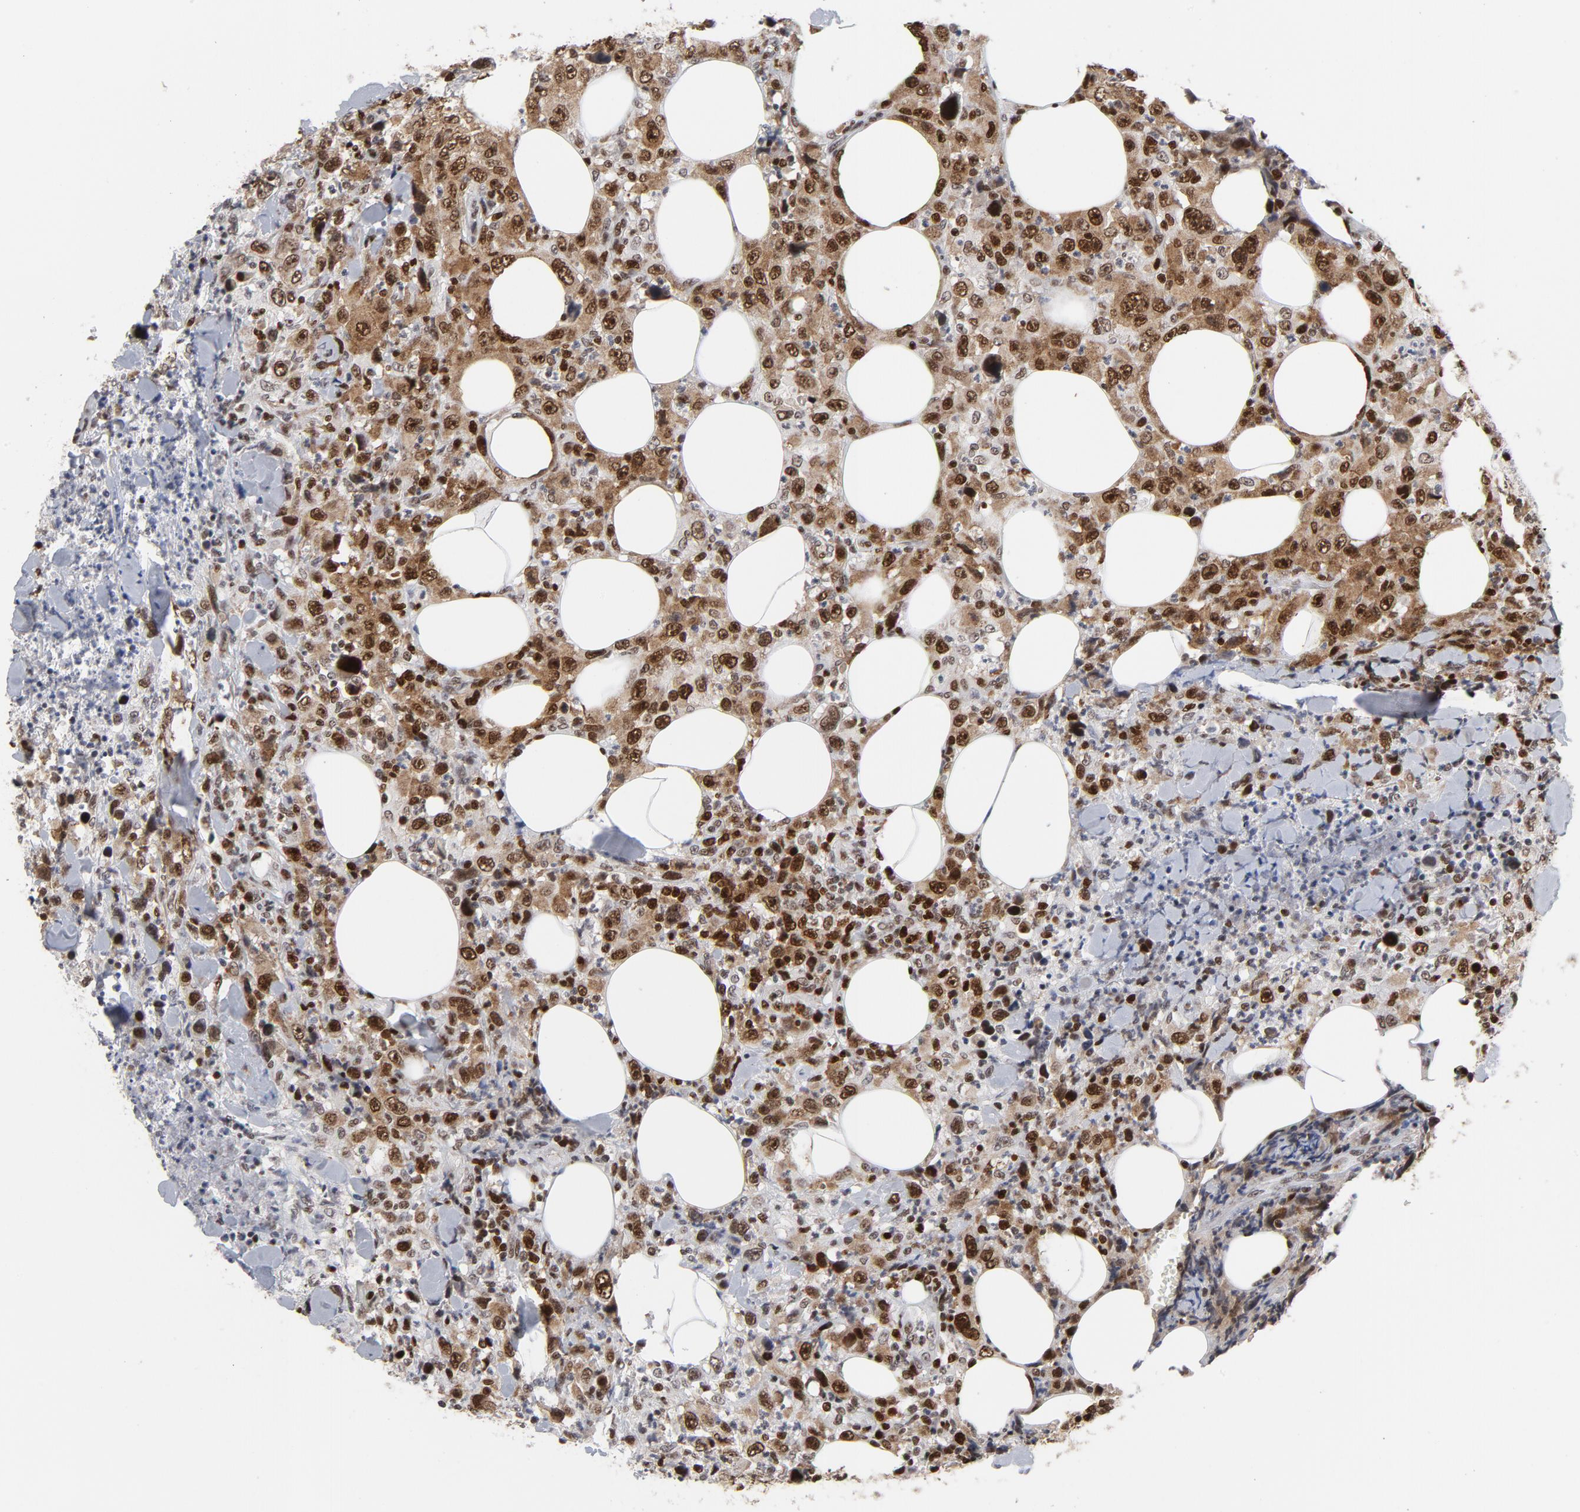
{"staining": {"intensity": "moderate", "quantity": ">75%", "location": "nuclear"}, "tissue": "thyroid cancer", "cell_type": "Tumor cells", "image_type": "cancer", "snomed": [{"axis": "morphology", "description": "Carcinoma, NOS"}, {"axis": "topography", "description": "Thyroid gland"}], "caption": "An immunohistochemistry (IHC) photomicrograph of tumor tissue is shown. Protein staining in brown shows moderate nuclear positivity in thyroid carcinoma within tumor cells.", "gene": "RFC4", "patient": {"sex": "female", "age": 77}}